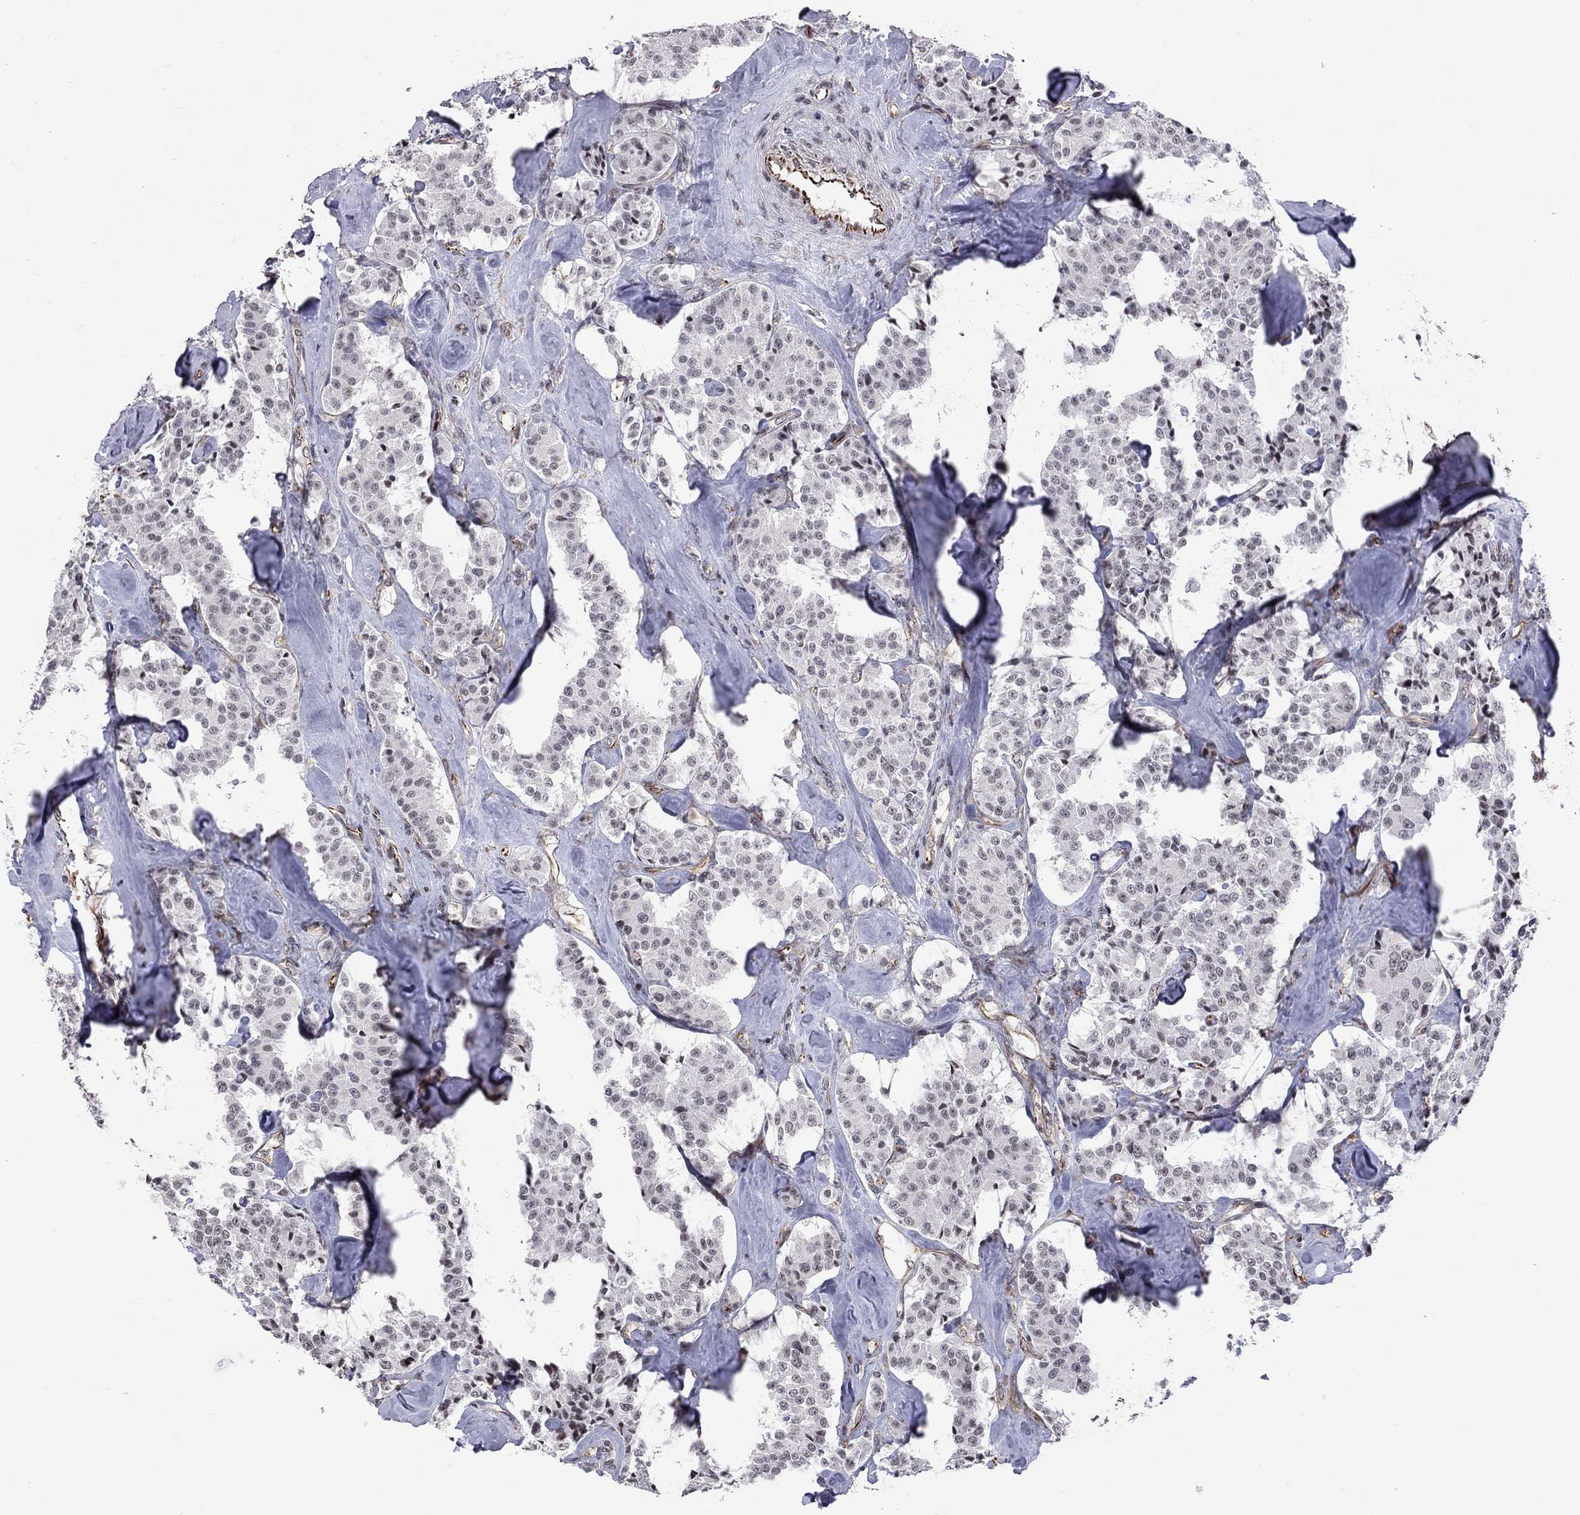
{"staining": {"intensity": "negative", "quantity": "none", "location": "none"}, "tissue": "carcinoid", "cell_type": "Tumor cells", "image_type": "cancer", "snomed": [{"axis": "morphology", "description": "Carcinoid, malignant, NOS"}, {"axis": "topography", "description": "Pancreas"}], "caption": "This is a image of immunohistochemistry (IHC) staining of malignant carcinoid, which shows no positivity in tumor cells. The staining is performed using DAB brown chromogen with nuclei counter-stained in using hematoxylin.", "gene": "MTNR1B", "patient": {"sex": "male", "age": 41}}